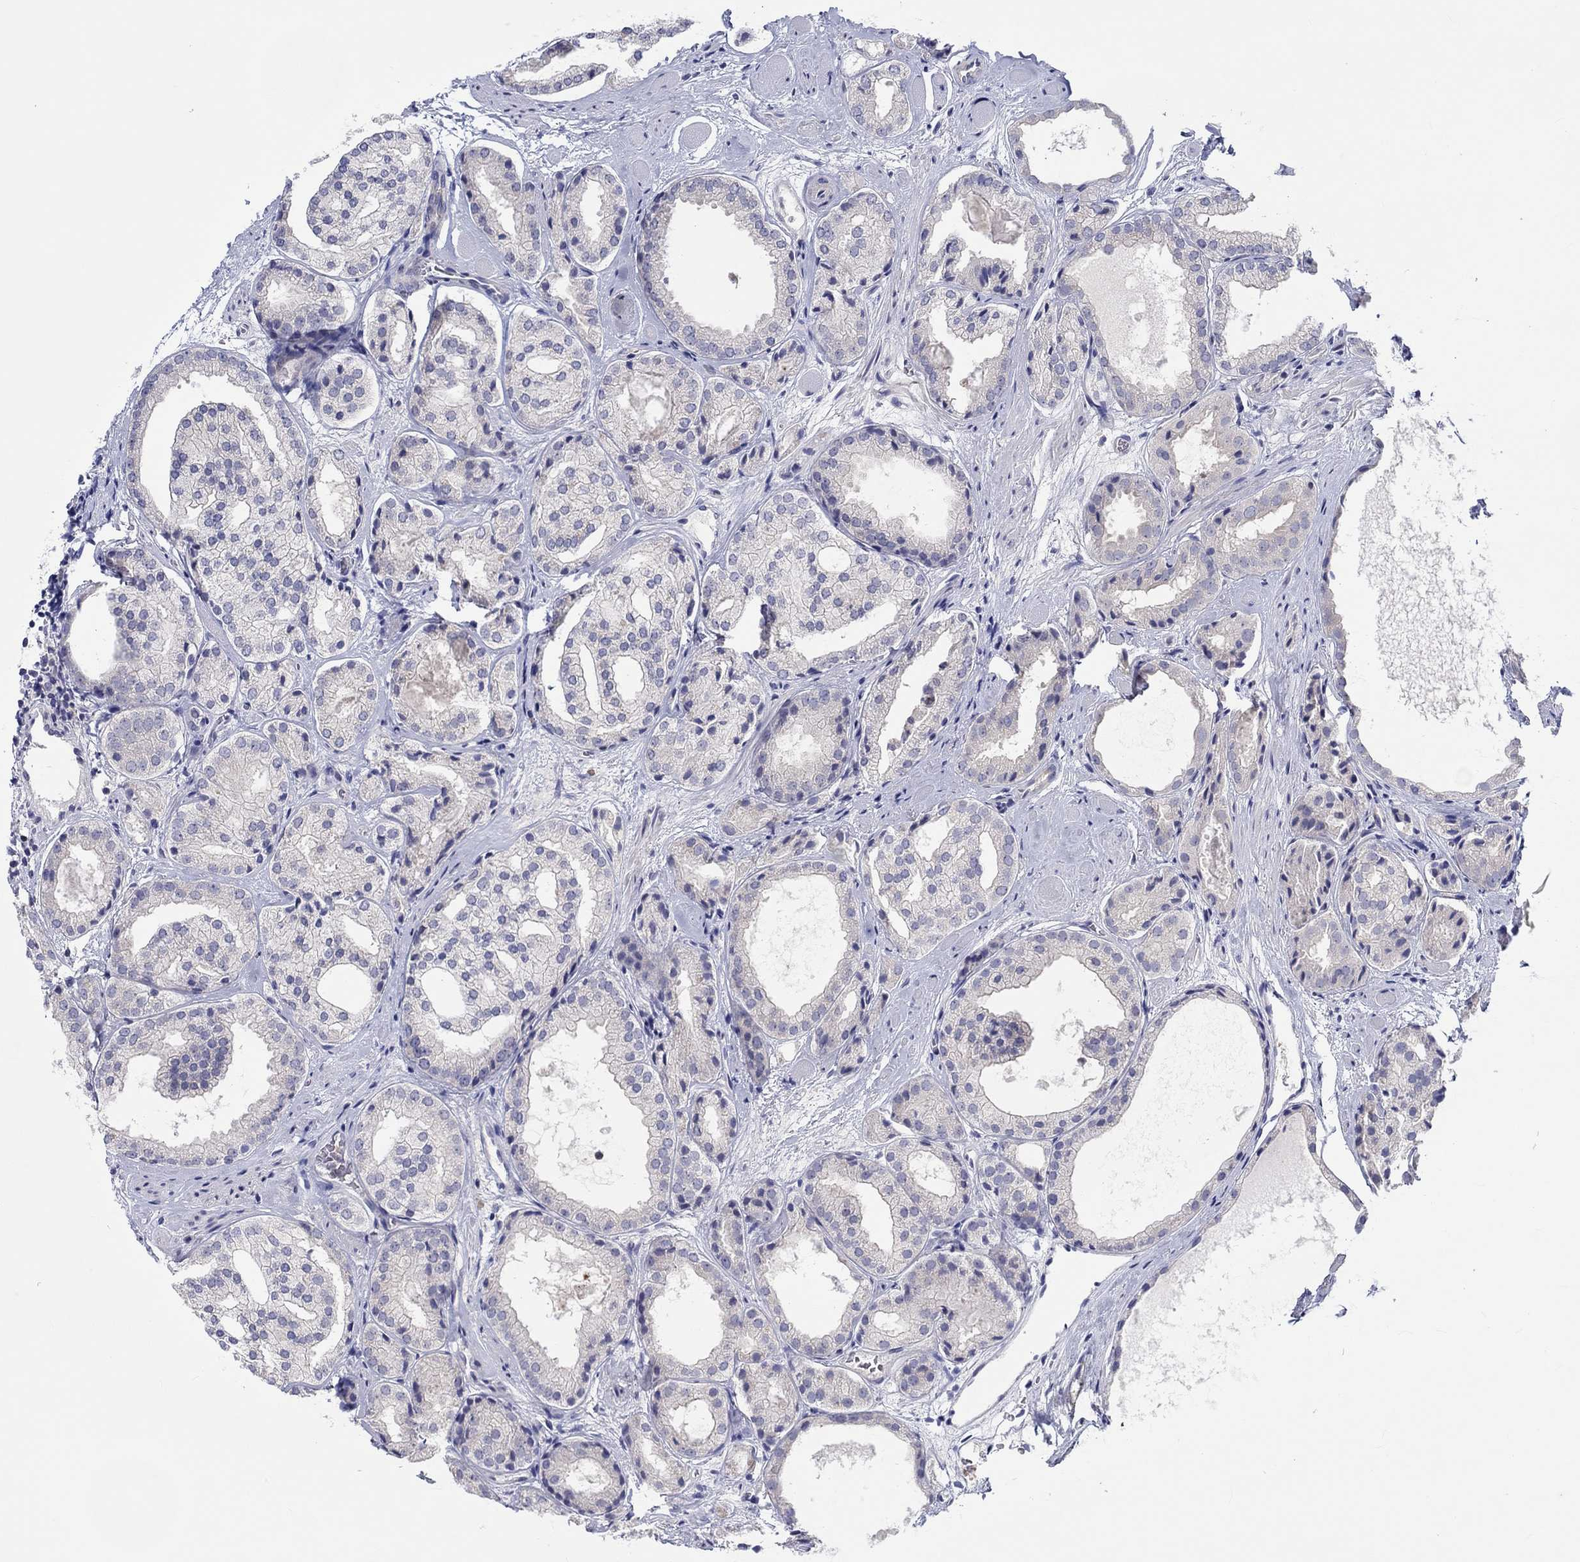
{"staining": {"intensity": "negative", "quantity": "none", "location": "none"}, "tissue": "prostate cancer", "cell_type": "Tumor cells", "image_type": "cancer", "snomed": [{"axis": "morphology", "description": "Adenocarcinoma, Low grade"}, {"axis": "topography", "description": "Prostate"}], "caption": "High magnification brightfield microscopy of prostate cancer stained with DAB (3,3'-diaminobenzidine) (brown) and counterstained with hematoxylin (blue): tumor cells show no significant staining.", "gene": "ABCG4", "patient": {"sex": "male", "age": 69}}